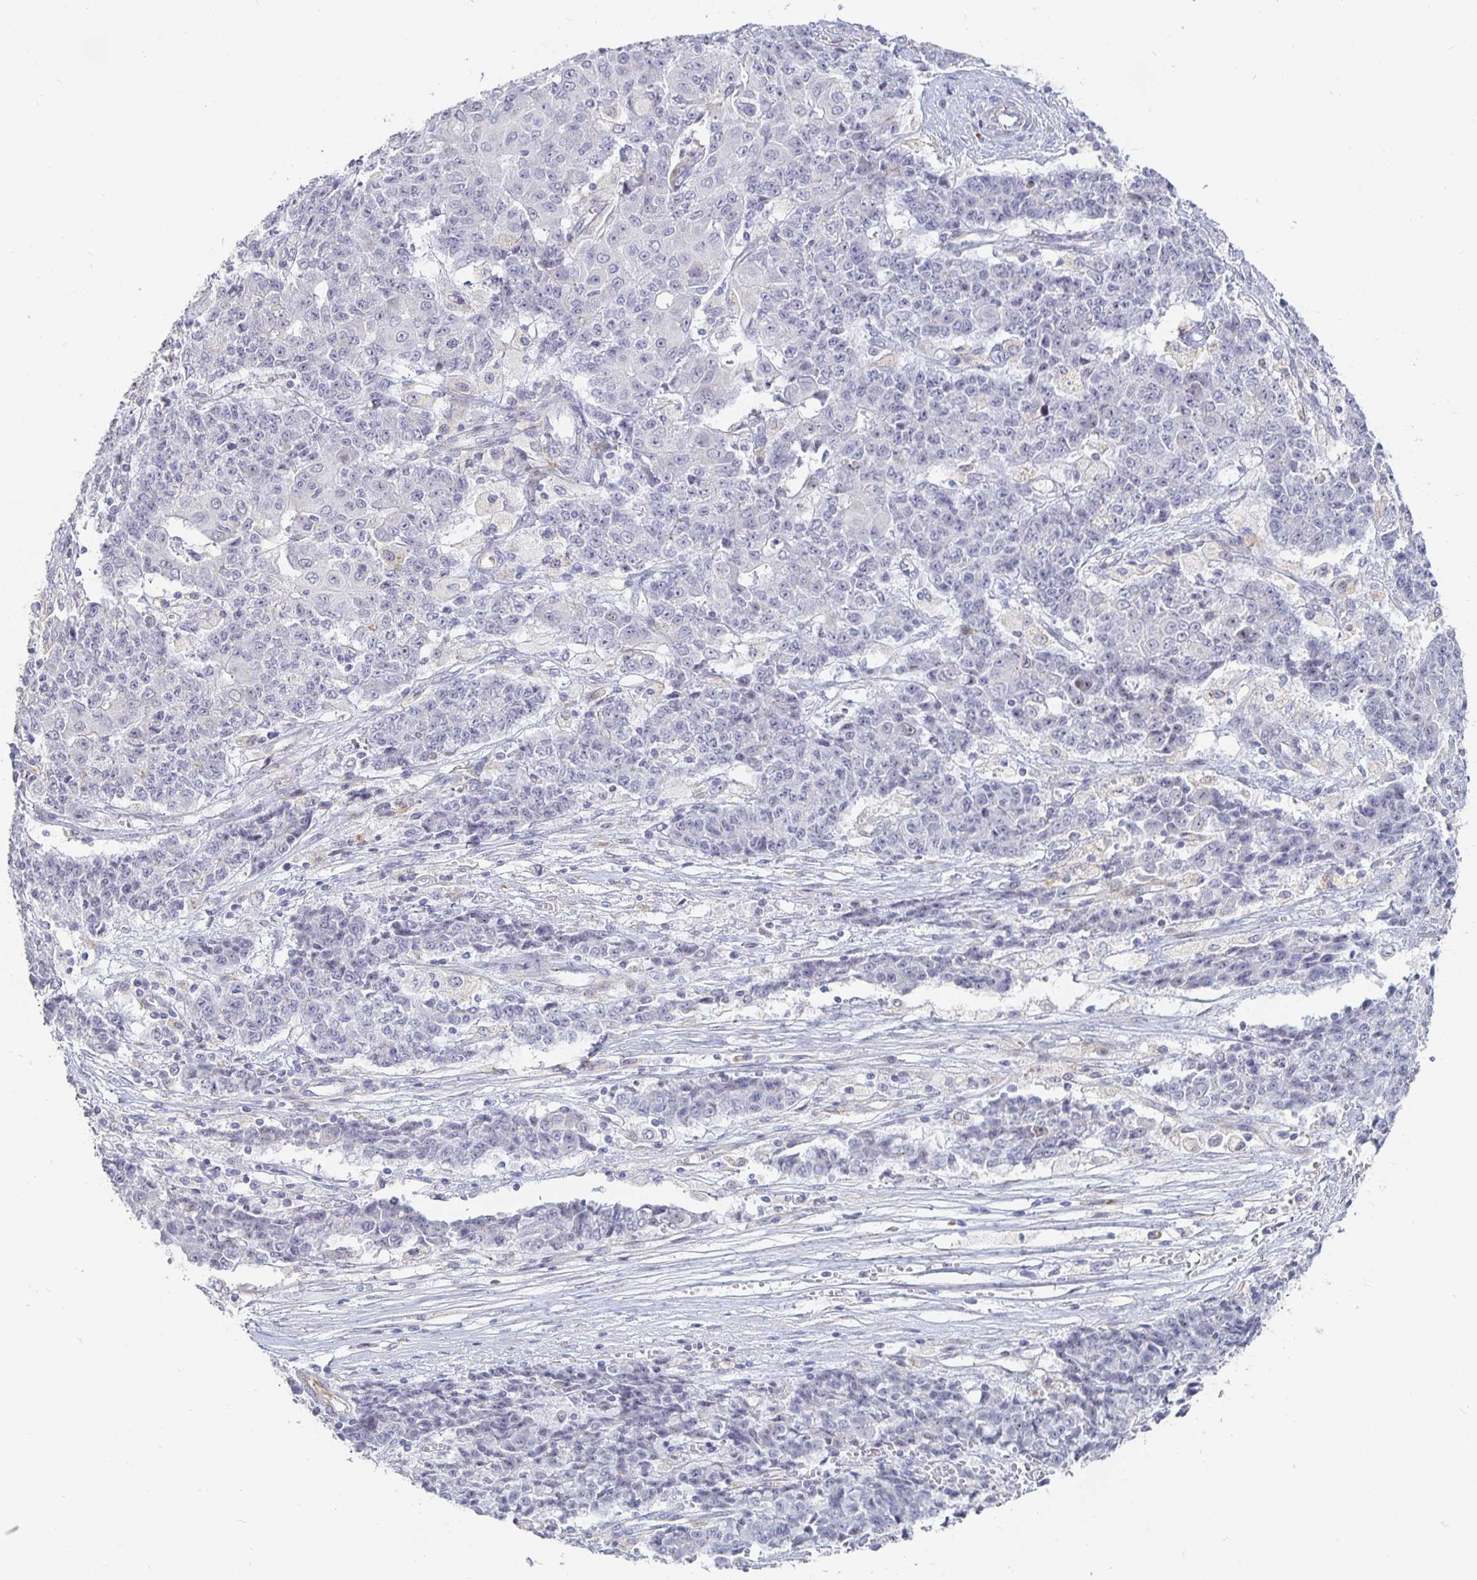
{"staining": {"intensity": "negative", "quantity": "none", "location": "none"}, "tissue": "ovarian cancer", "cell_type": "Tumor cells", "image_type": "cancer", "snomed": [{"axis": "morphology", "description": "Carcinoma, endometroid"}, {"axis": "topography", "description": "Ovary"}], "caption": "Tumor cells show no significant protein positivity in ovarian endometroid carcinoma.", "gene": "S100G", "patient": {"sex": "female", "age": 42}}